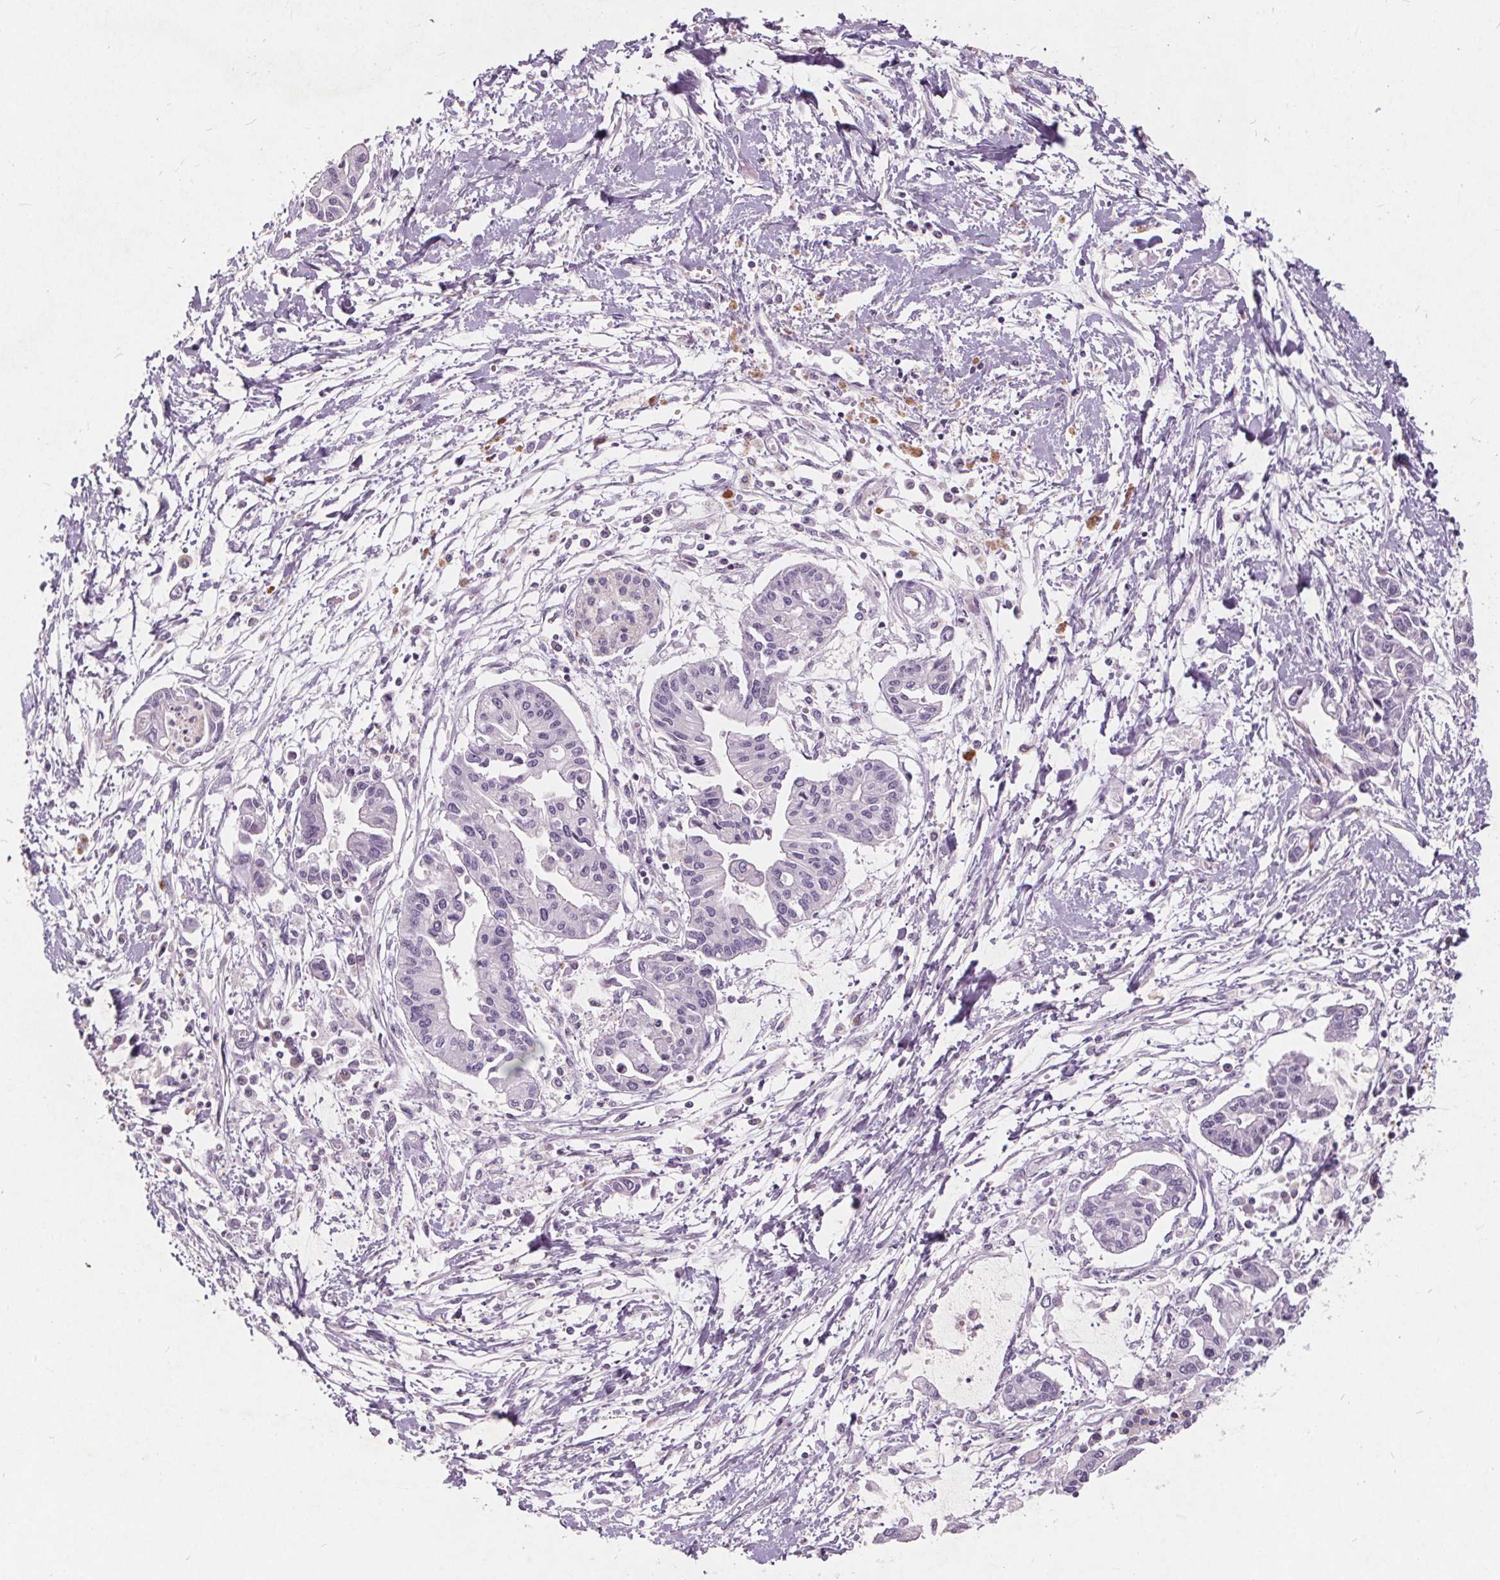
{"staining": {"intensity": "negative", "quantity": "none", "location": "none"}, "tissue": "pancreatic cancer", "cell_type": "Tumor cells", "image_type": "cancer", "snomed": [{"axis": "morphology", "description": "Adenocarcinoma, NOS"}, {"axis": "topography", "description": "Pancreas"}], "caption": "Protein analysis of pancreatic adenocarcinoma exhibits no significant expression in tumor cells.", "gene": "PLA2G2E", "patient": {"sex": "male", "age": 60}}